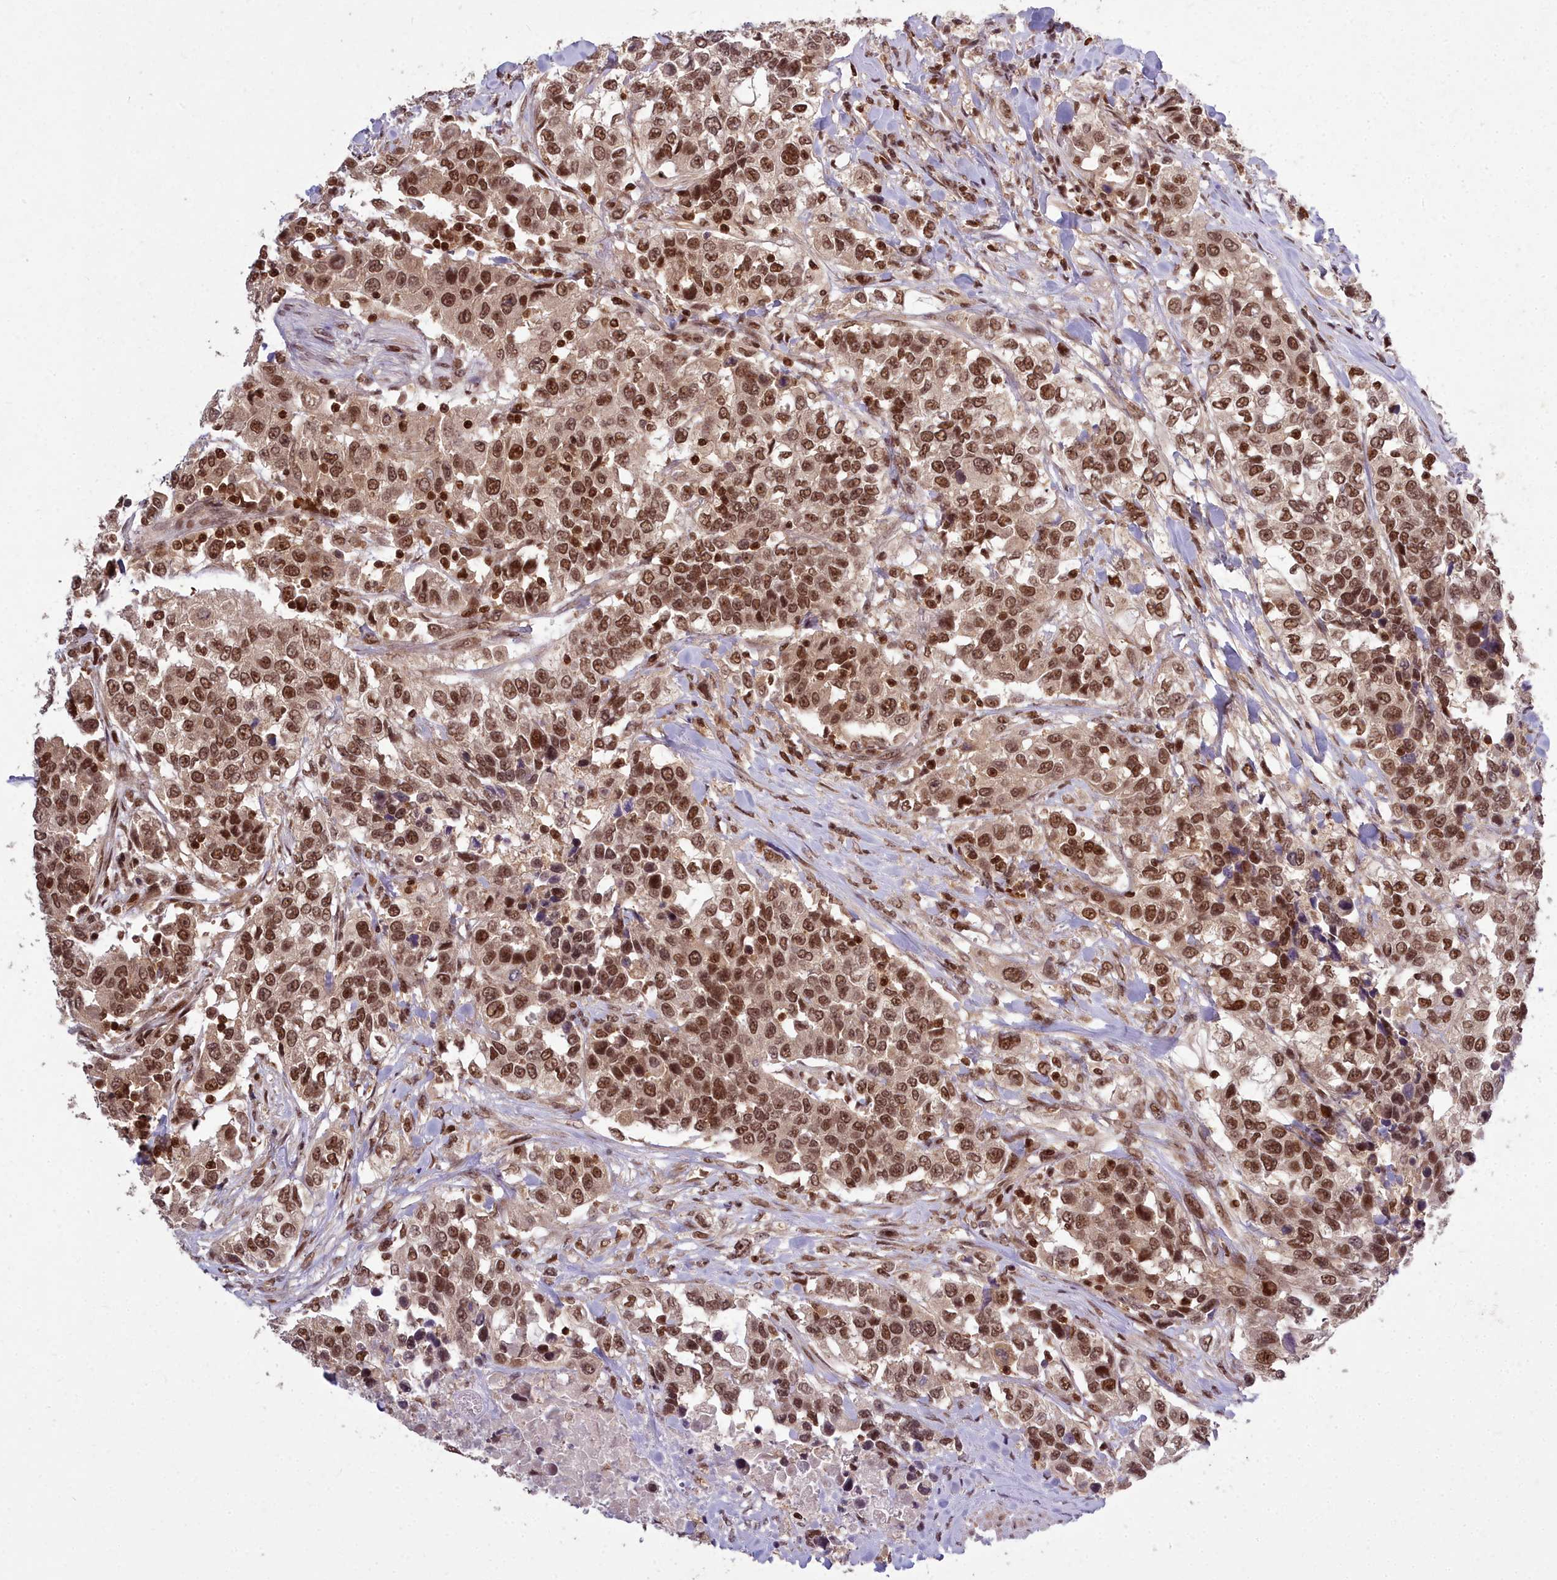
{"staining": {"intensity": "strong", "quantity": ">75%", "location": "nuclear"}, "tissue": "urothelial cancer", "cell_type": "Tumor cells", "image_type": "cancer", "snomed": [{"axis": "morphology", "description": "Urothelial carcinoma, High grade"}, {"axis": "topography", "description": "Urinary bladder"}], "caption": "Urothelial cancer stained with a brown dye demonstrates strong nuclear positive expression in approximately >75% of tumor cells.", "gene": "GMEB1", "patient": {"sex": "female", "age": 80}}